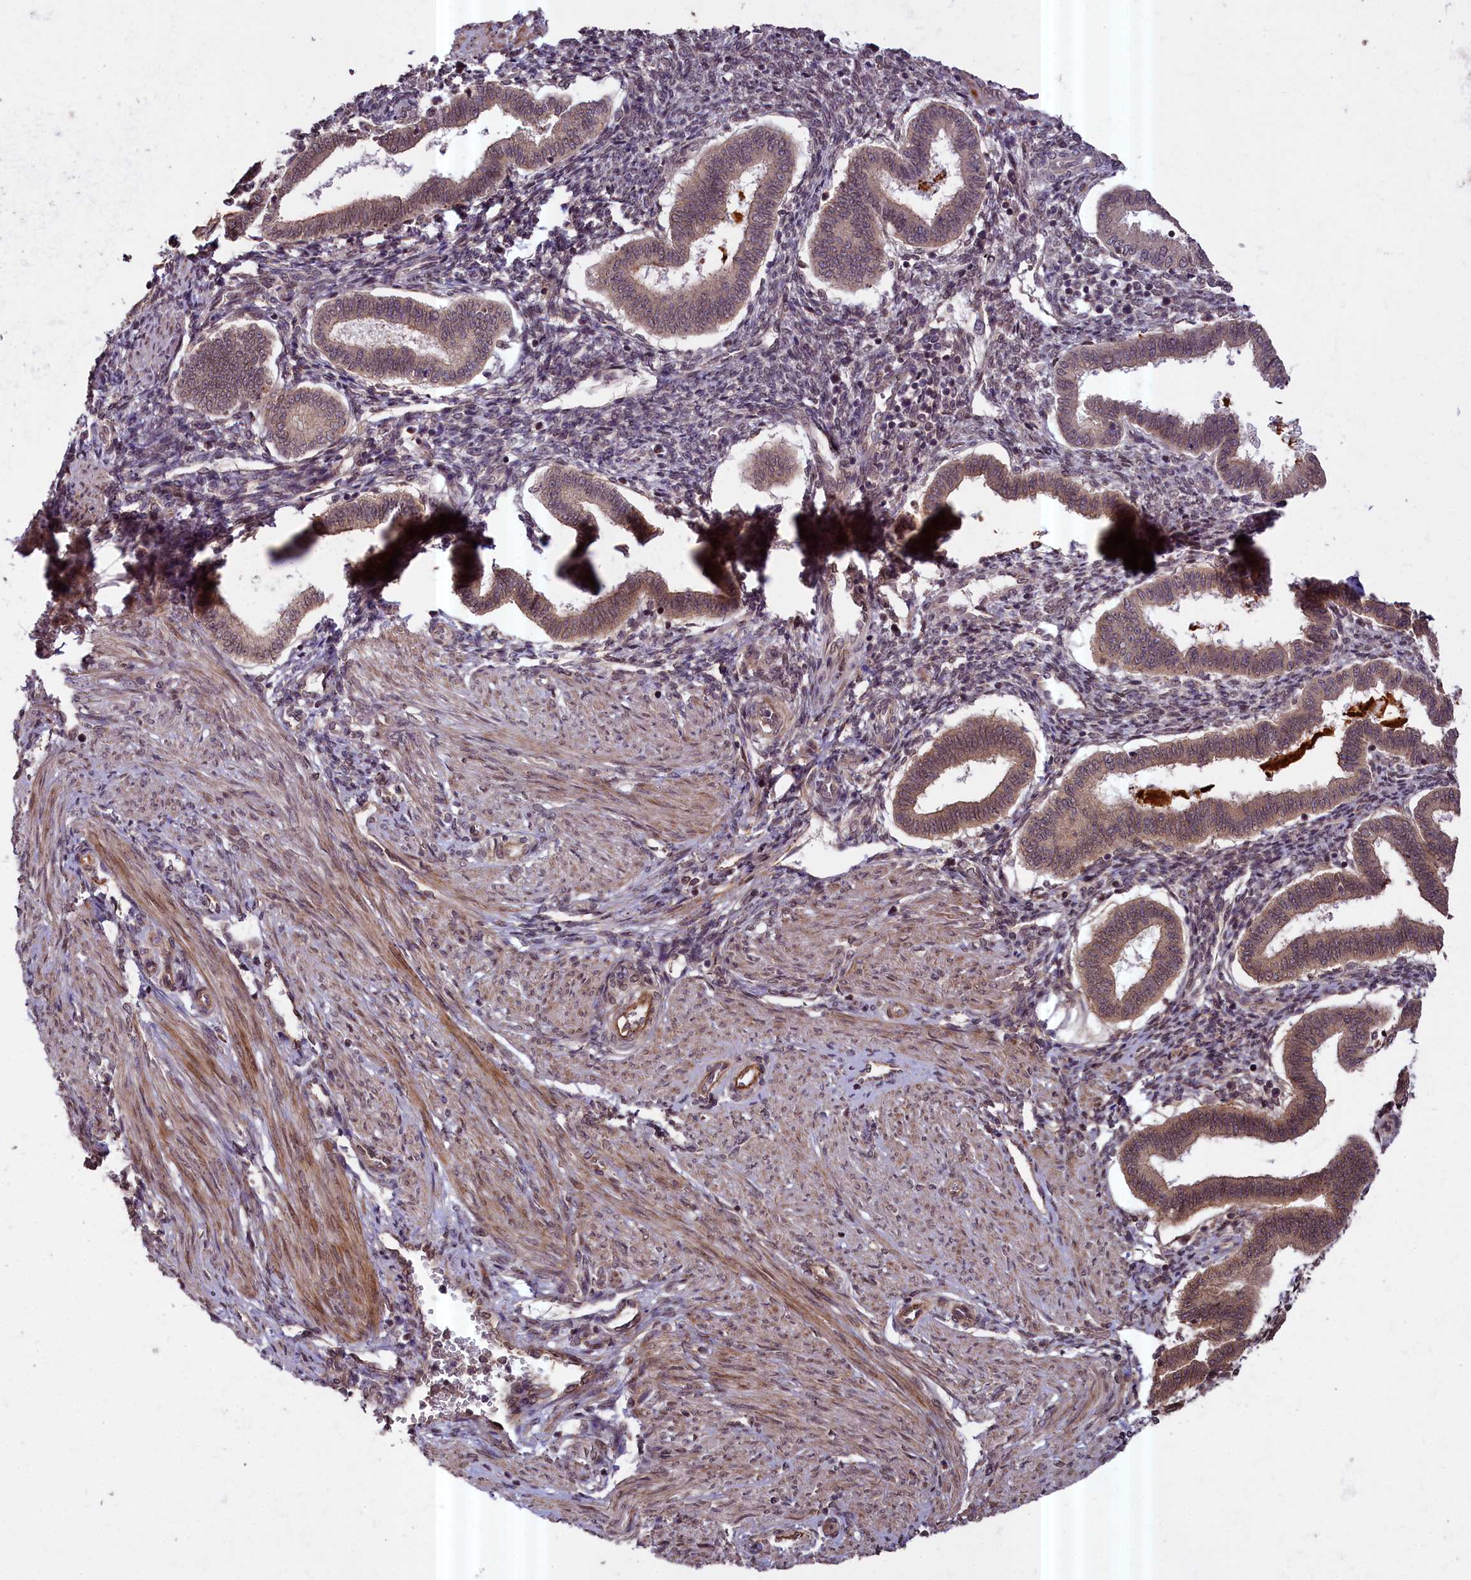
{"staining": {"intensity": "moderate", "quantity": "25%-75%", "location": "nuclear"}, "tissue": "endometrium", "cell_type": "Cells in endometrial stroma", "image_type": "normal", "snomed": [{"axis": "morphology", "description": "Normal tissue, NOS"}, {"axis": "topography", "description": "Endometrium"}], "caption": "A brown stain labels moderate nuclear staining of a protein in cells in endometrial stroma of normal human endometrium.", "gene": "ZNF480", "patient": {"sex": "female", "age": 24}}